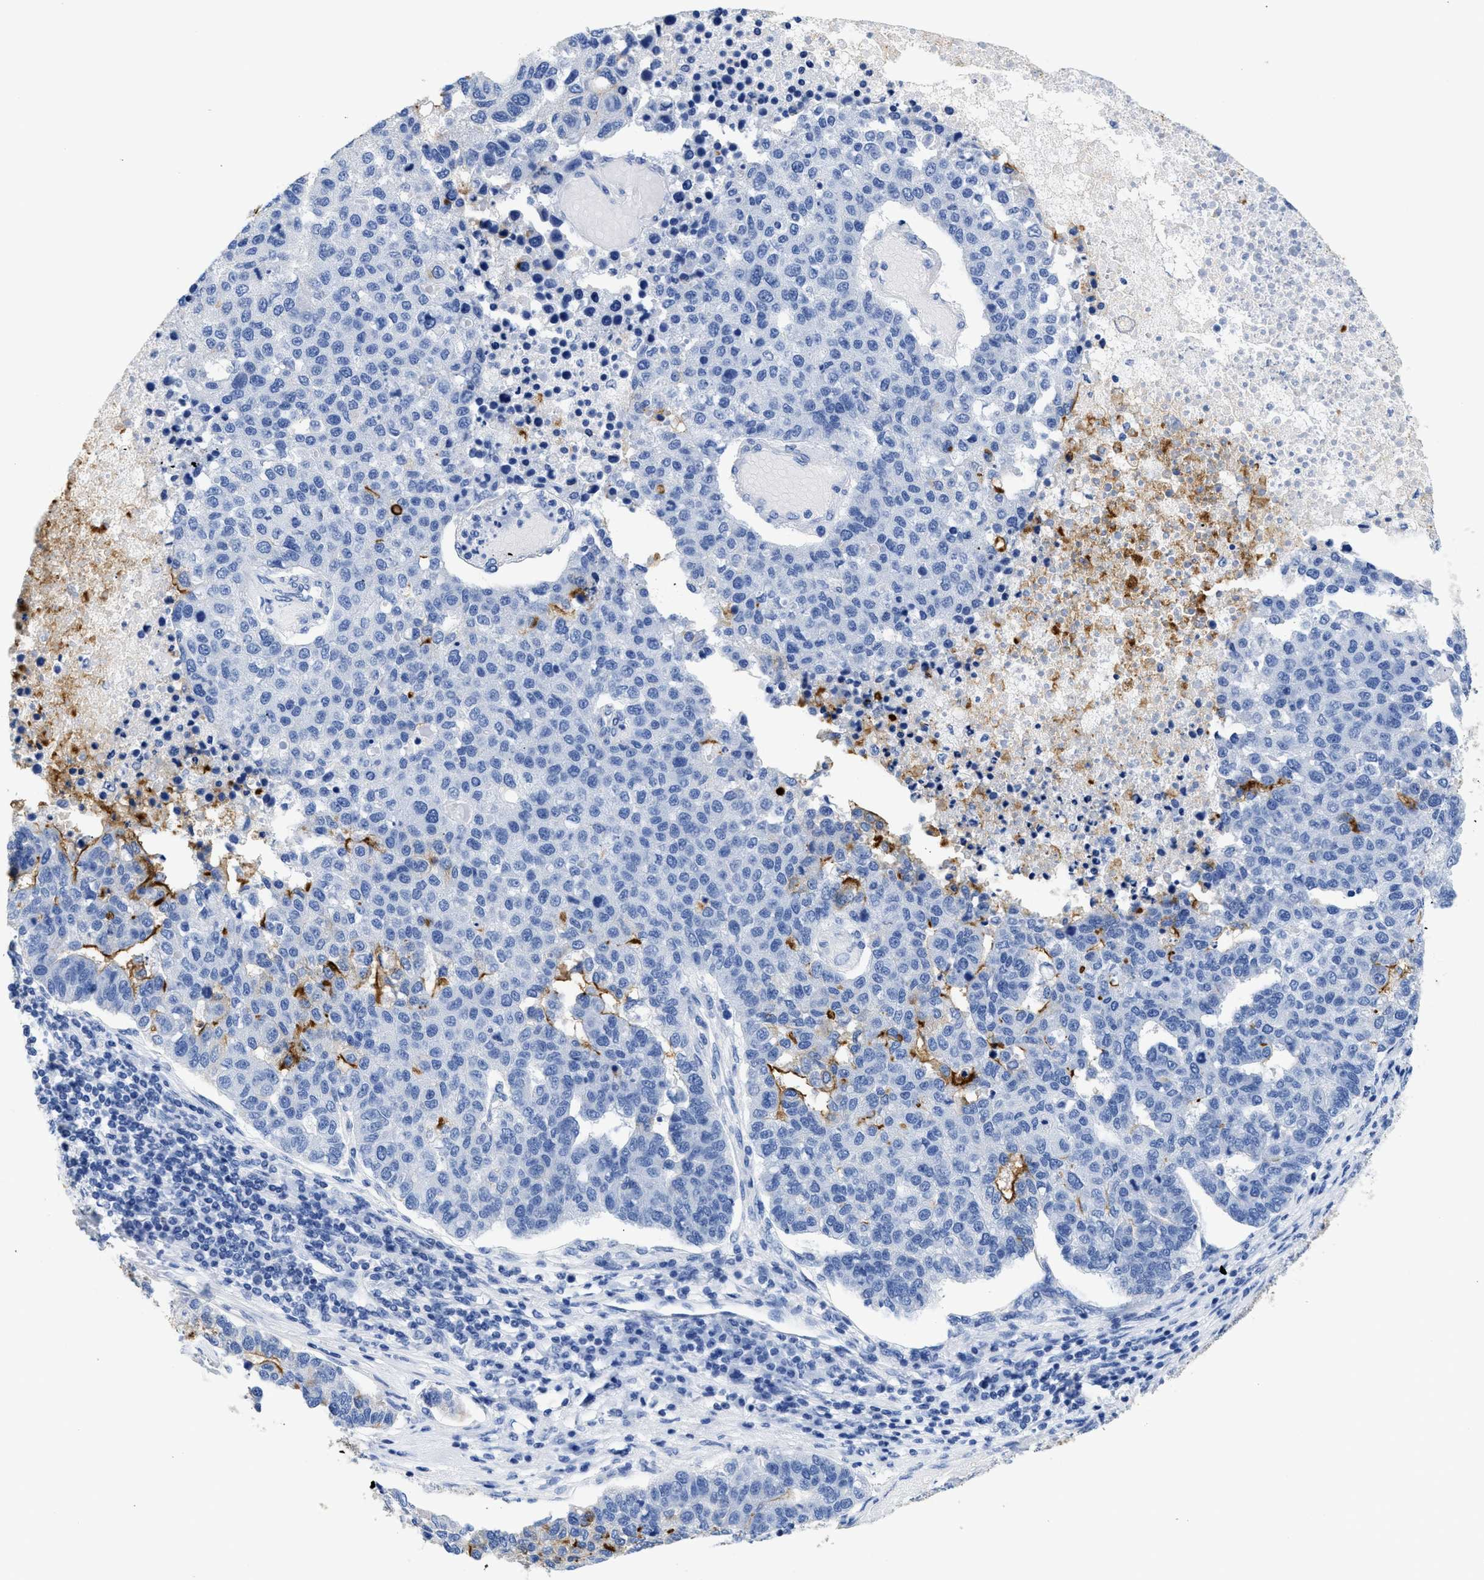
{"staining": {"intensity": "moderate", "quantity": "<25%", "location": "cytoplasmic/membranous"}, "tissue": "pancreatic cancer", "cell_type": "Tumor cells", "image_type": "cancer", "snomed": [{"axis": "morphology", "description": "Adenocarcinoma, NOS"}, {"axis": "topography", "description": "Pancreas"}], "caption": "There is low levels of moderate cytoplasmic/membranous staining in tumor cells of pancreatic adenocarcinoma, as demonstrated by immunohistochemical staining (brown color).", "gene": "DLC1", "patient": {"sex": "female", "age": 61}}